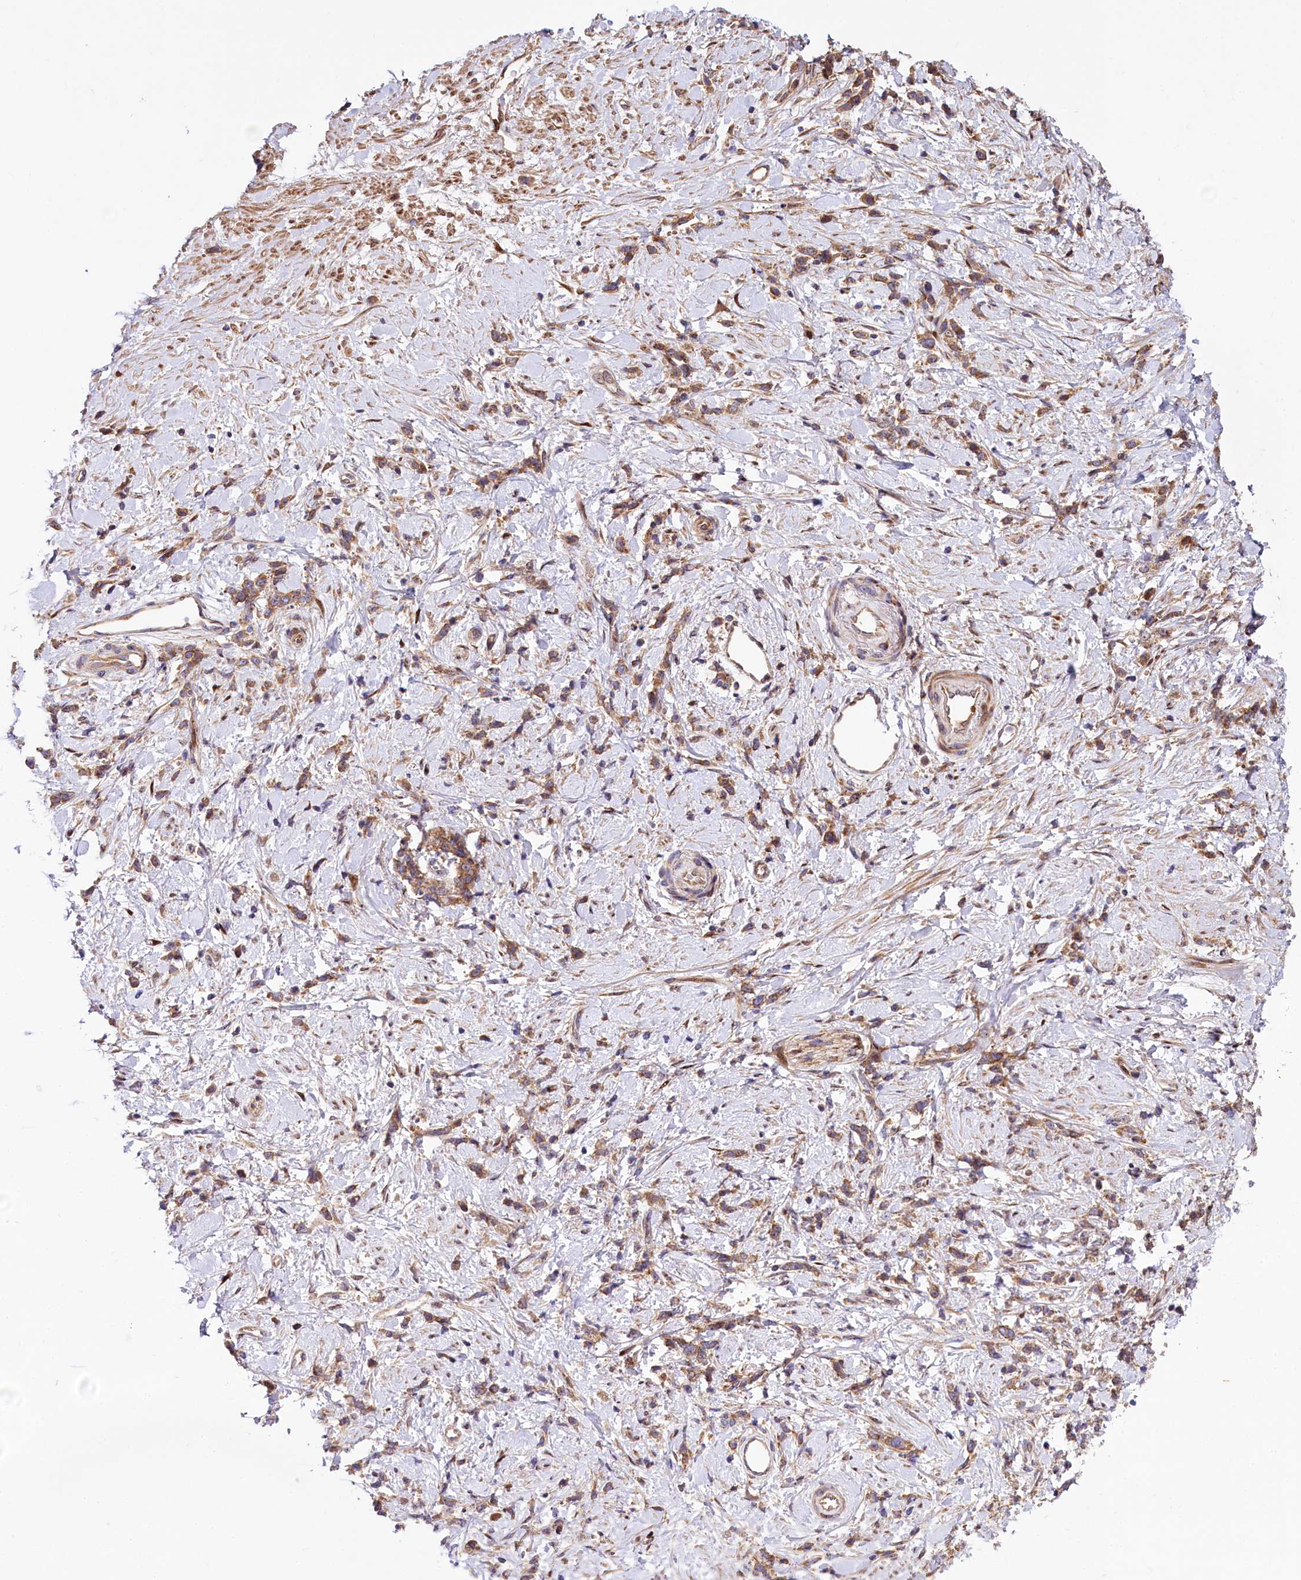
{"staining": {"intensity": "moderate", "quantity": ">75%", "location": "cytoplasmic/membranous"}, "tissue": "stomach cancer", "cell_type": "Tumor cells", "image_type": "cancer", "snomed": [{"axis": "morphology", "description": "Adenocarcinoma, NOS"}, {"axis": "topography", "description": "Stomach"}], "caption": "Tumor cells exhibit medium levels of moderate cytoplasmic/membranous staining in about >75% of cells in adenocarcinoma (stomach). The protein is shown in brown color, while the nuclei are stained blue.", "gene": "PDZRN3", "patient": {"sex": "female", "age": 60}}